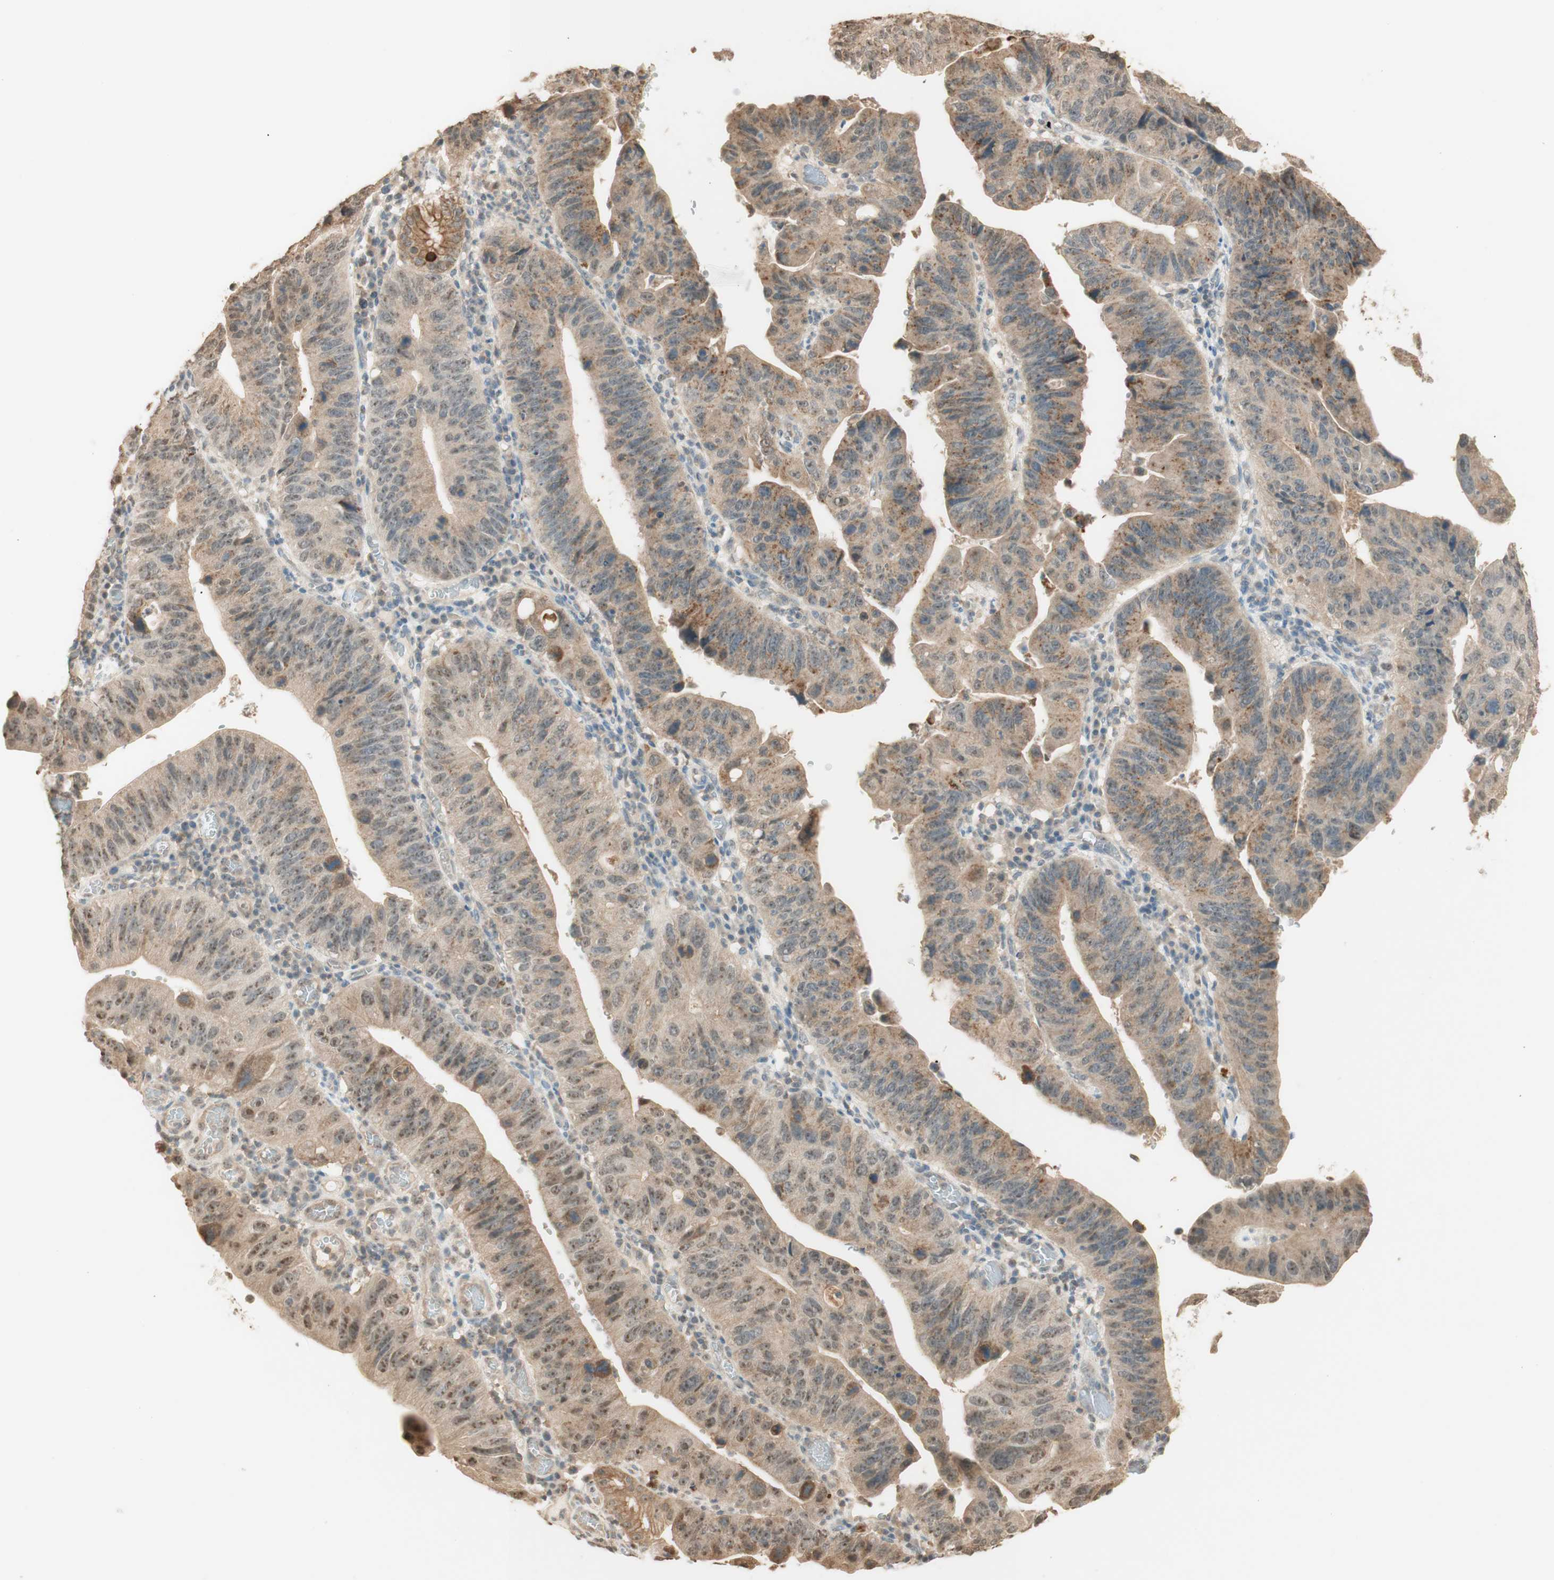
{"staining": {"intensity": "moderate", "quantity": "25%-75%", "location": "cytoplasmic/membranous,nuclear"}, "tissue": "stomach cancer", "cell_type": "Tumor cells", "image_type": "cancer", "snomed": [{"axis": "morphology", "description": "Adenocarcinoma, NOS"}, {"axis": "topography", "description": "Stomach"}], "caption": "Tumor cells exhibit moderate cytoplasmic/membranous and nuclear expression in about 25%-75% of cells in stomach cancer (adenocarcinoma). The staining was performed using DAB, with brown indicating positive protein expression. Nuclei are stained blue with hematoxylin.", "gene": "SPINT2", "patient": {"sex": "male", "age": 59}}